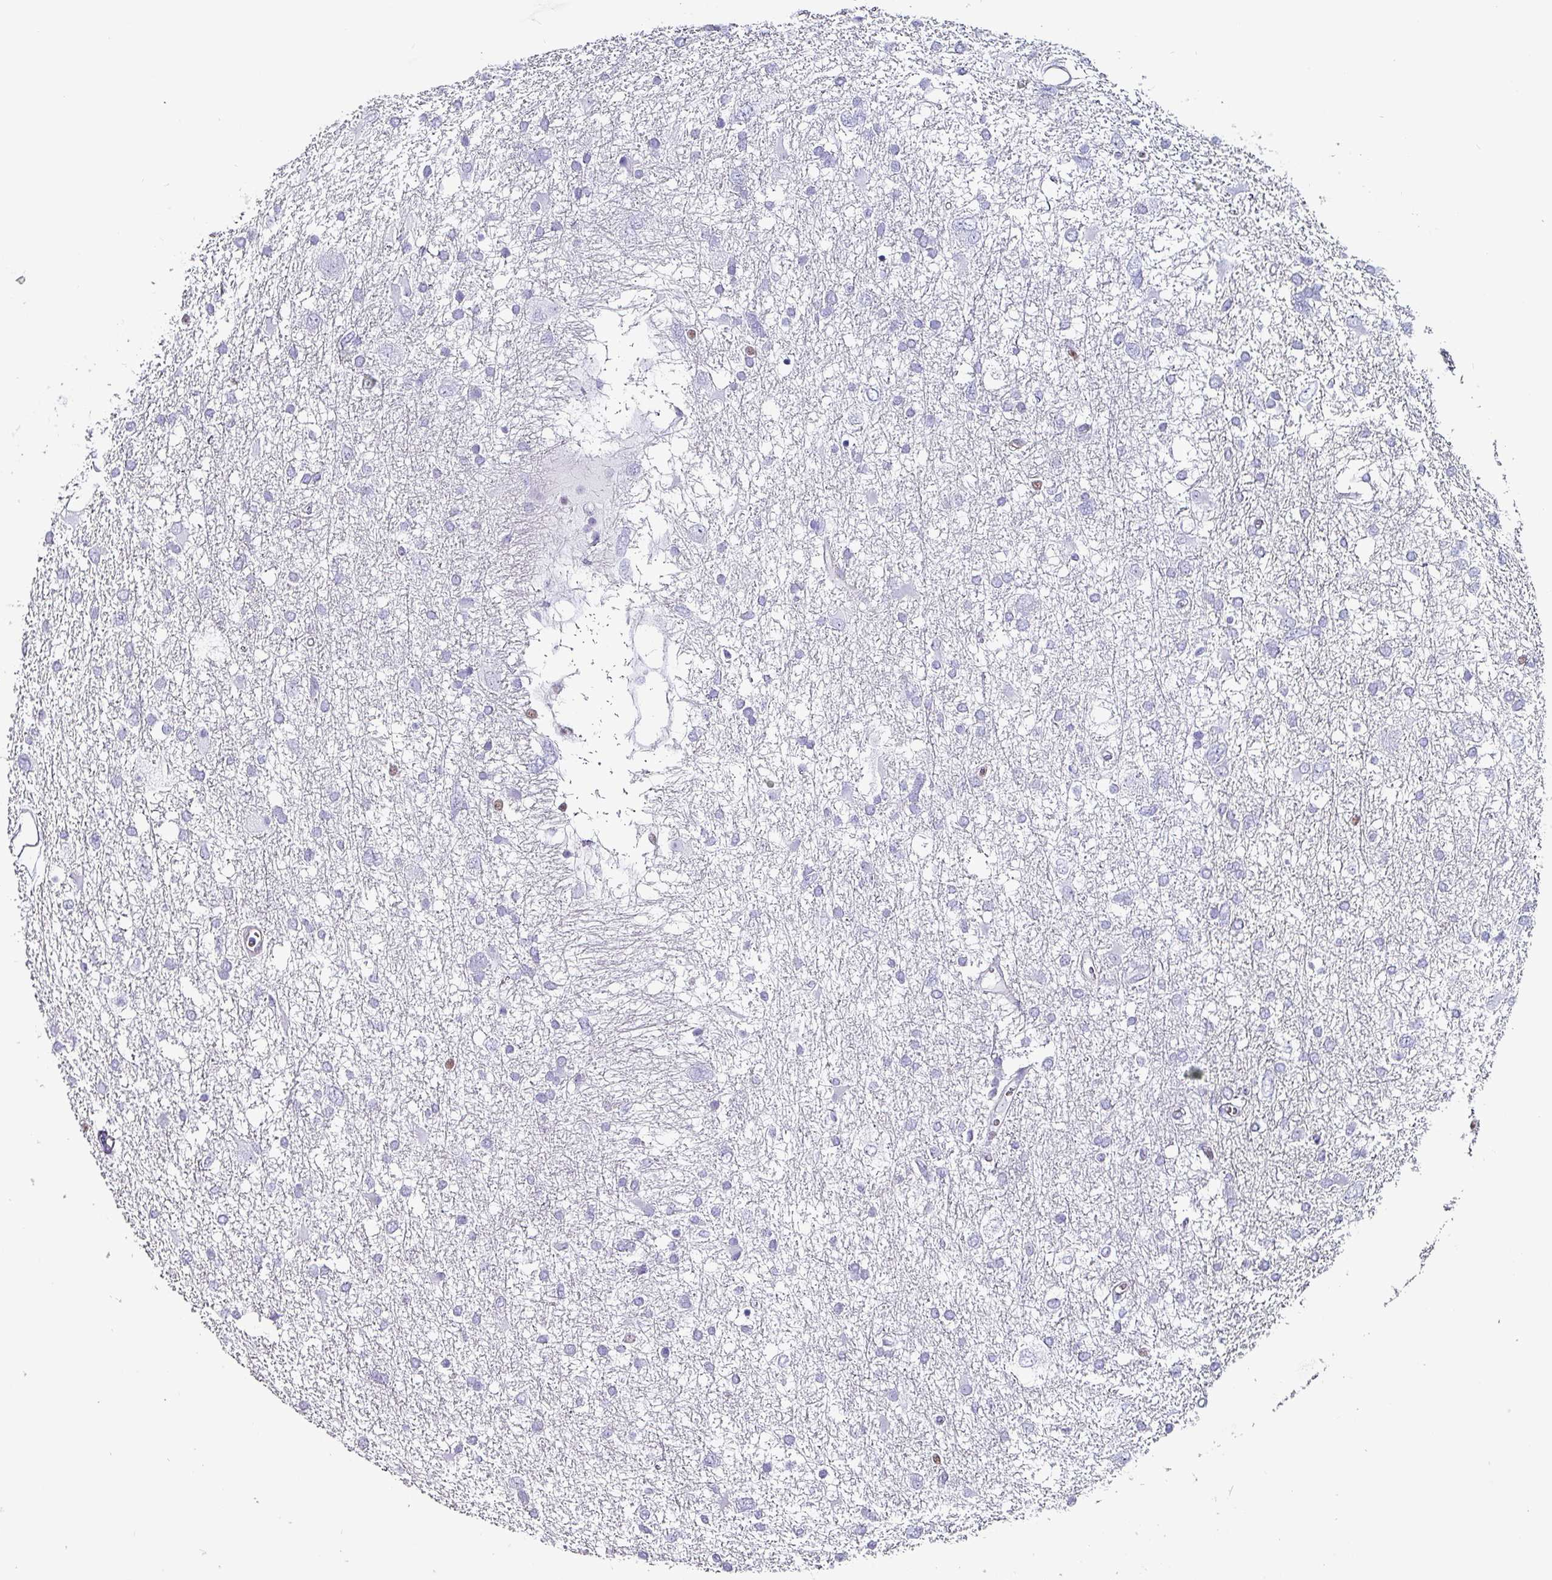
{"staining": {"intensity": "negative", "quantity": "none", "location": "none"}, "tissue": "glioma", "cell_type": "Tumor cells", "image_type": "cancer", "snomed": [{"axis": "morphology", "description": "Glioma, malignant, High grade"}, {"axis": "topography", "description": "Brain"}], "caption": "High magnification brightfield microscopy of malignant high-grade glioma stained with DAB (3,3'-diaminobenzidine) (brown) and counterstained with hematoxylin (blue): tumor cells show no significant staining.", "gene": "ZNF816-ZNF321P", "patient": {"sex": "male", "age": 61}}